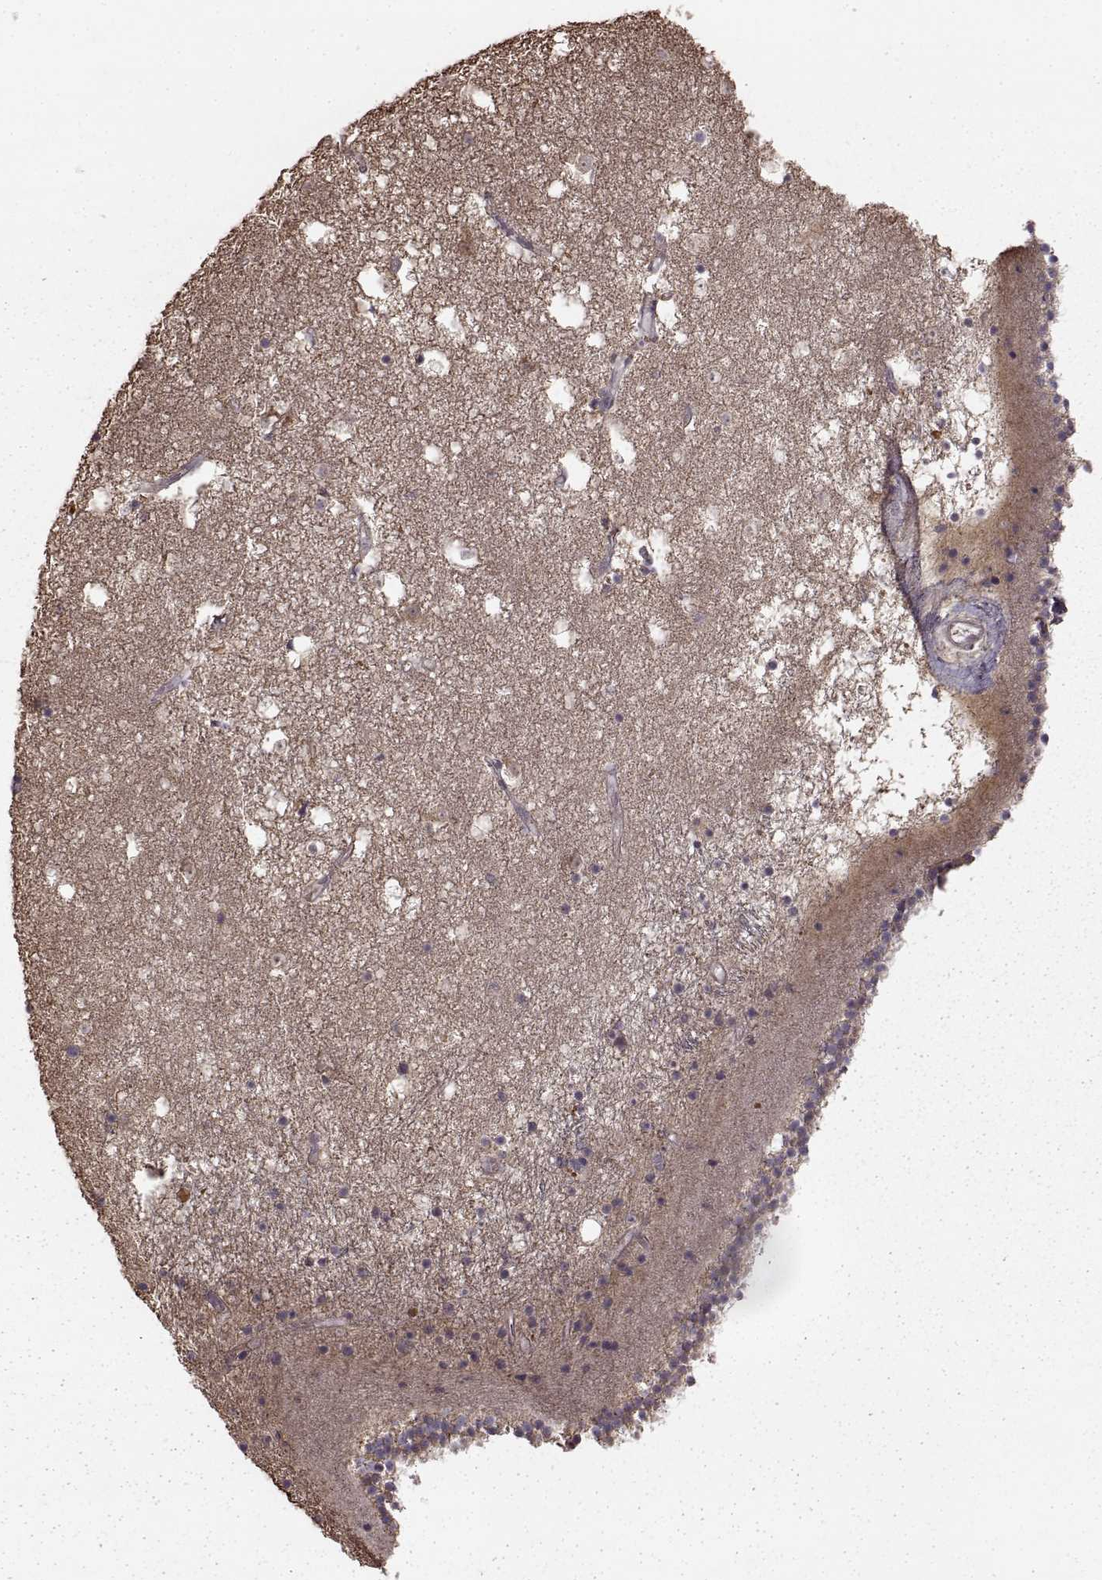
{"staining": {"intensity": "negative", "quantity": "none", "location": "none"}, "tissue": "caudate", "cell_type": "Glial cells", "image_type": "normal", "snomed": [{"axis": "morphology", "description": "Normal tissue, NOS"}, {"axis": "topography", "description": "Lateral ventricle wall"}], "caption": "DAB immunohistochemical staining of normal human caudate reveals no significant staining in glial cells.", "gene": "NME1", "patient": {"sex": "female", "age": 71}}